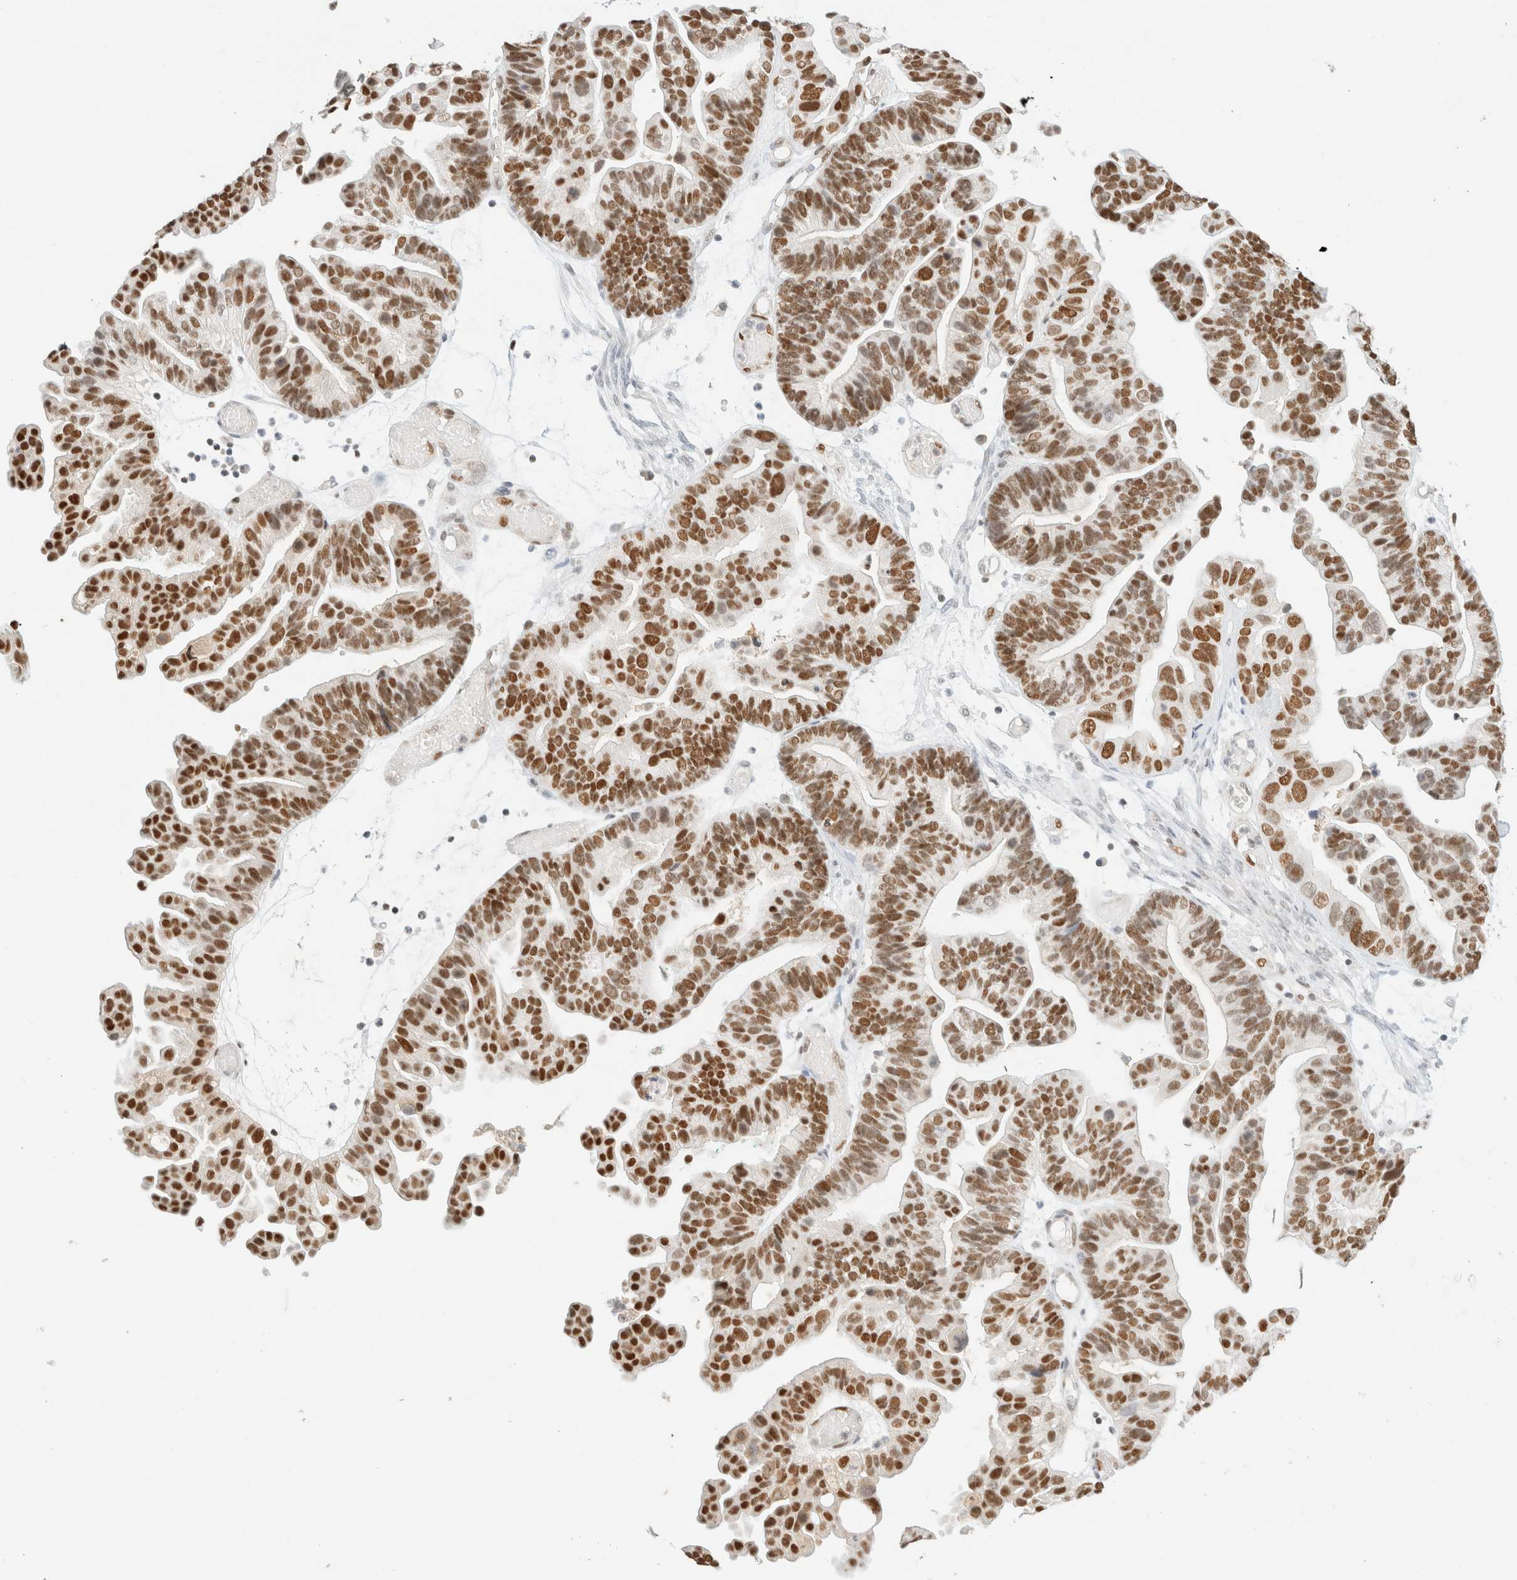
{"staining": {"intensity": "strong", "quantity": ">75%", "location": "nuclear"}, "tissue": "ovarian cancer", "cell_type": "Tumor cells", "image_type": "cancer", "snomed": [{"axis": "morphology", "description": "Cystadenocarcinoma, serous, NOS"}, {"axis": "topography", "description": "Ovary"}], "caption": "Tumor cells display high levels of strong nuclear staining in about >75% of cells in human ovarian serous cystadenocarcinoma. (DAB (3,3'-diaminobenzidine) = brown stain, brightfield microscopy at high magnification).", "gene": "DDB2", "patient": {"sex": "female", "age": 56}}